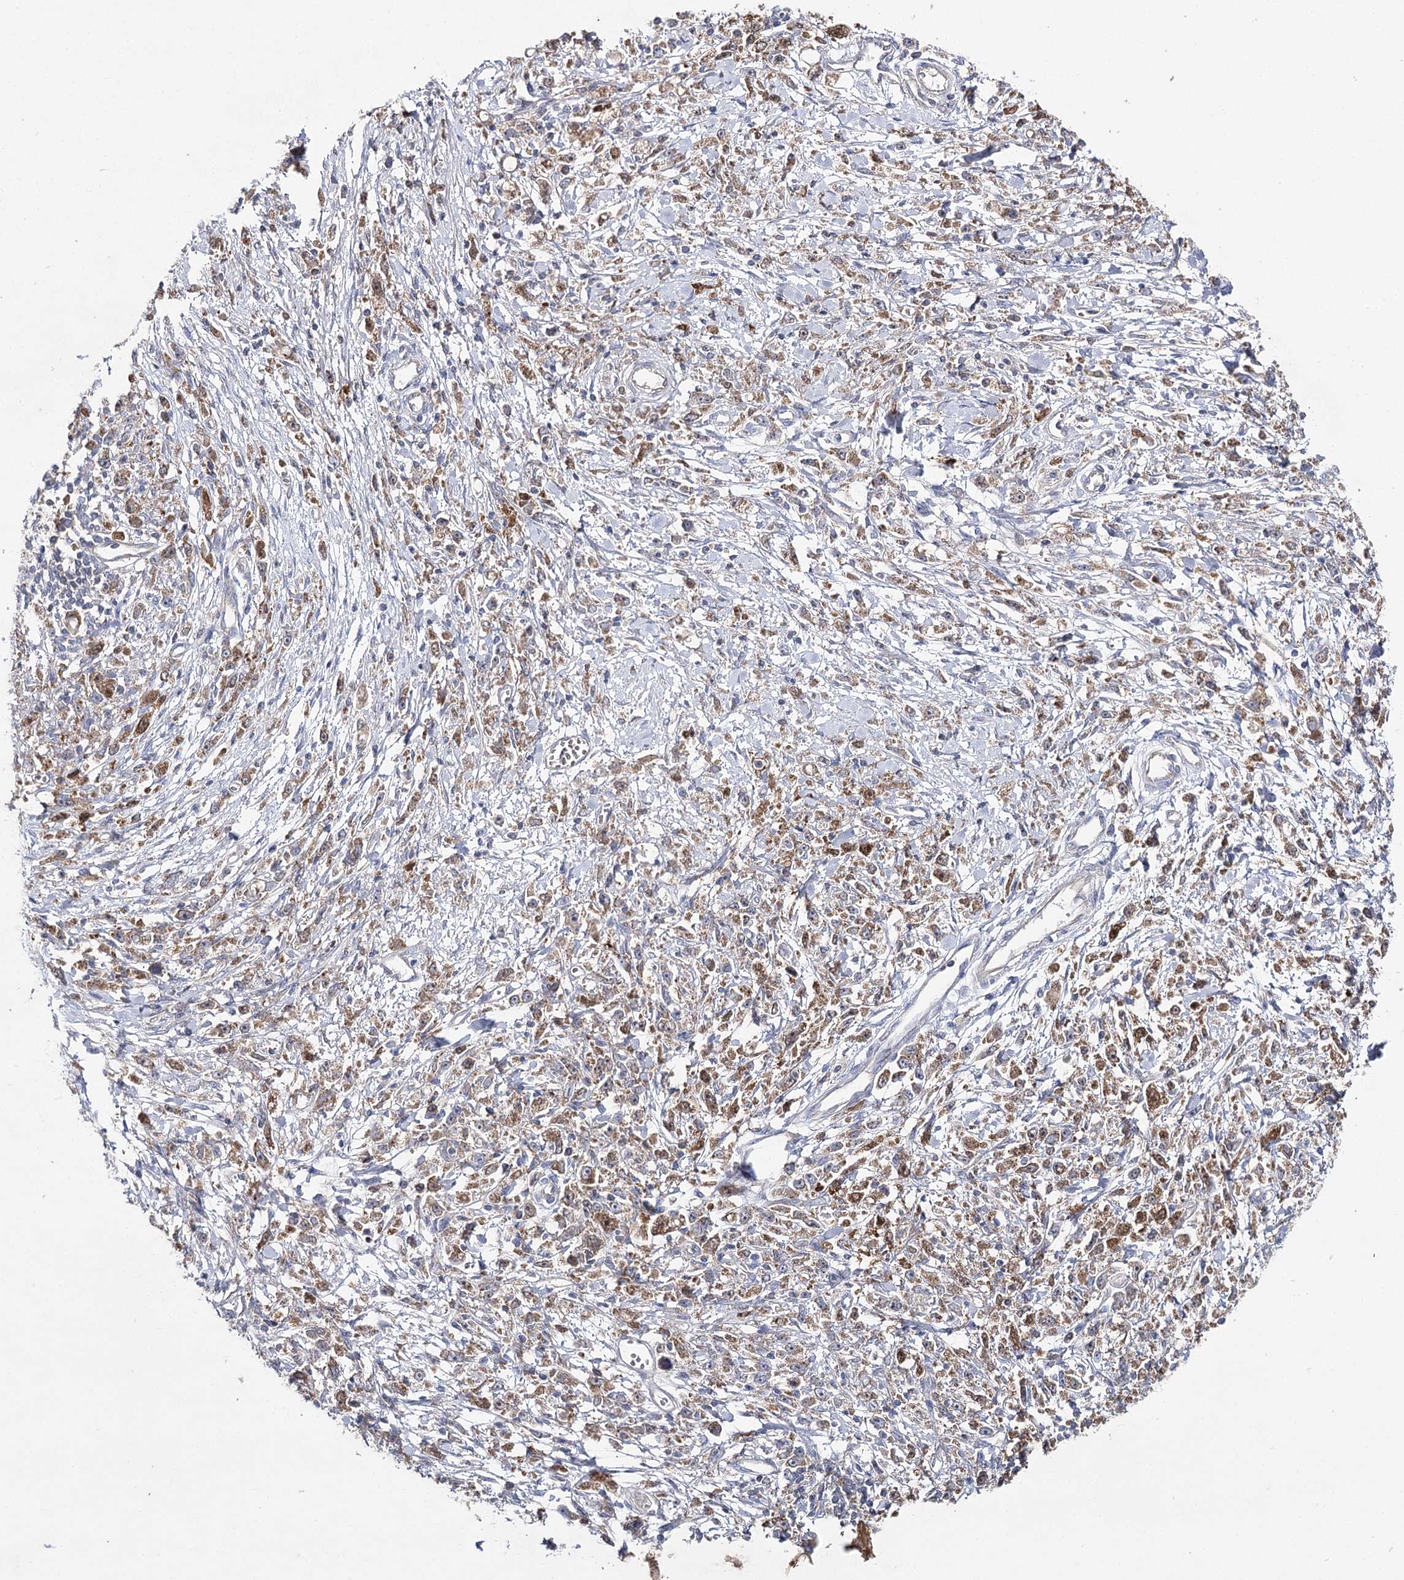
{"staining": {"intensity": "moderate", "quantity": ">75%", "location": "cytoplasmic/membranous"}, "tissue": "stomach cancer", "cell_type": "Tumor cells", "image_type": "cancer", "snomed": [{"axis": "morphology", "description": "Adenocarcinoma, NOS"}, {"axis": "topography", "description": "Stomach"}], "caption": "Immunohistochemistry (IHC) of adenocarcinoma (stomach) shows medium levels of moderate cytoplasmic/membranous positivity in about >75% of tumor cells.", "gene": "AURKC", "patient": {"sex": "female", "age": 59}}